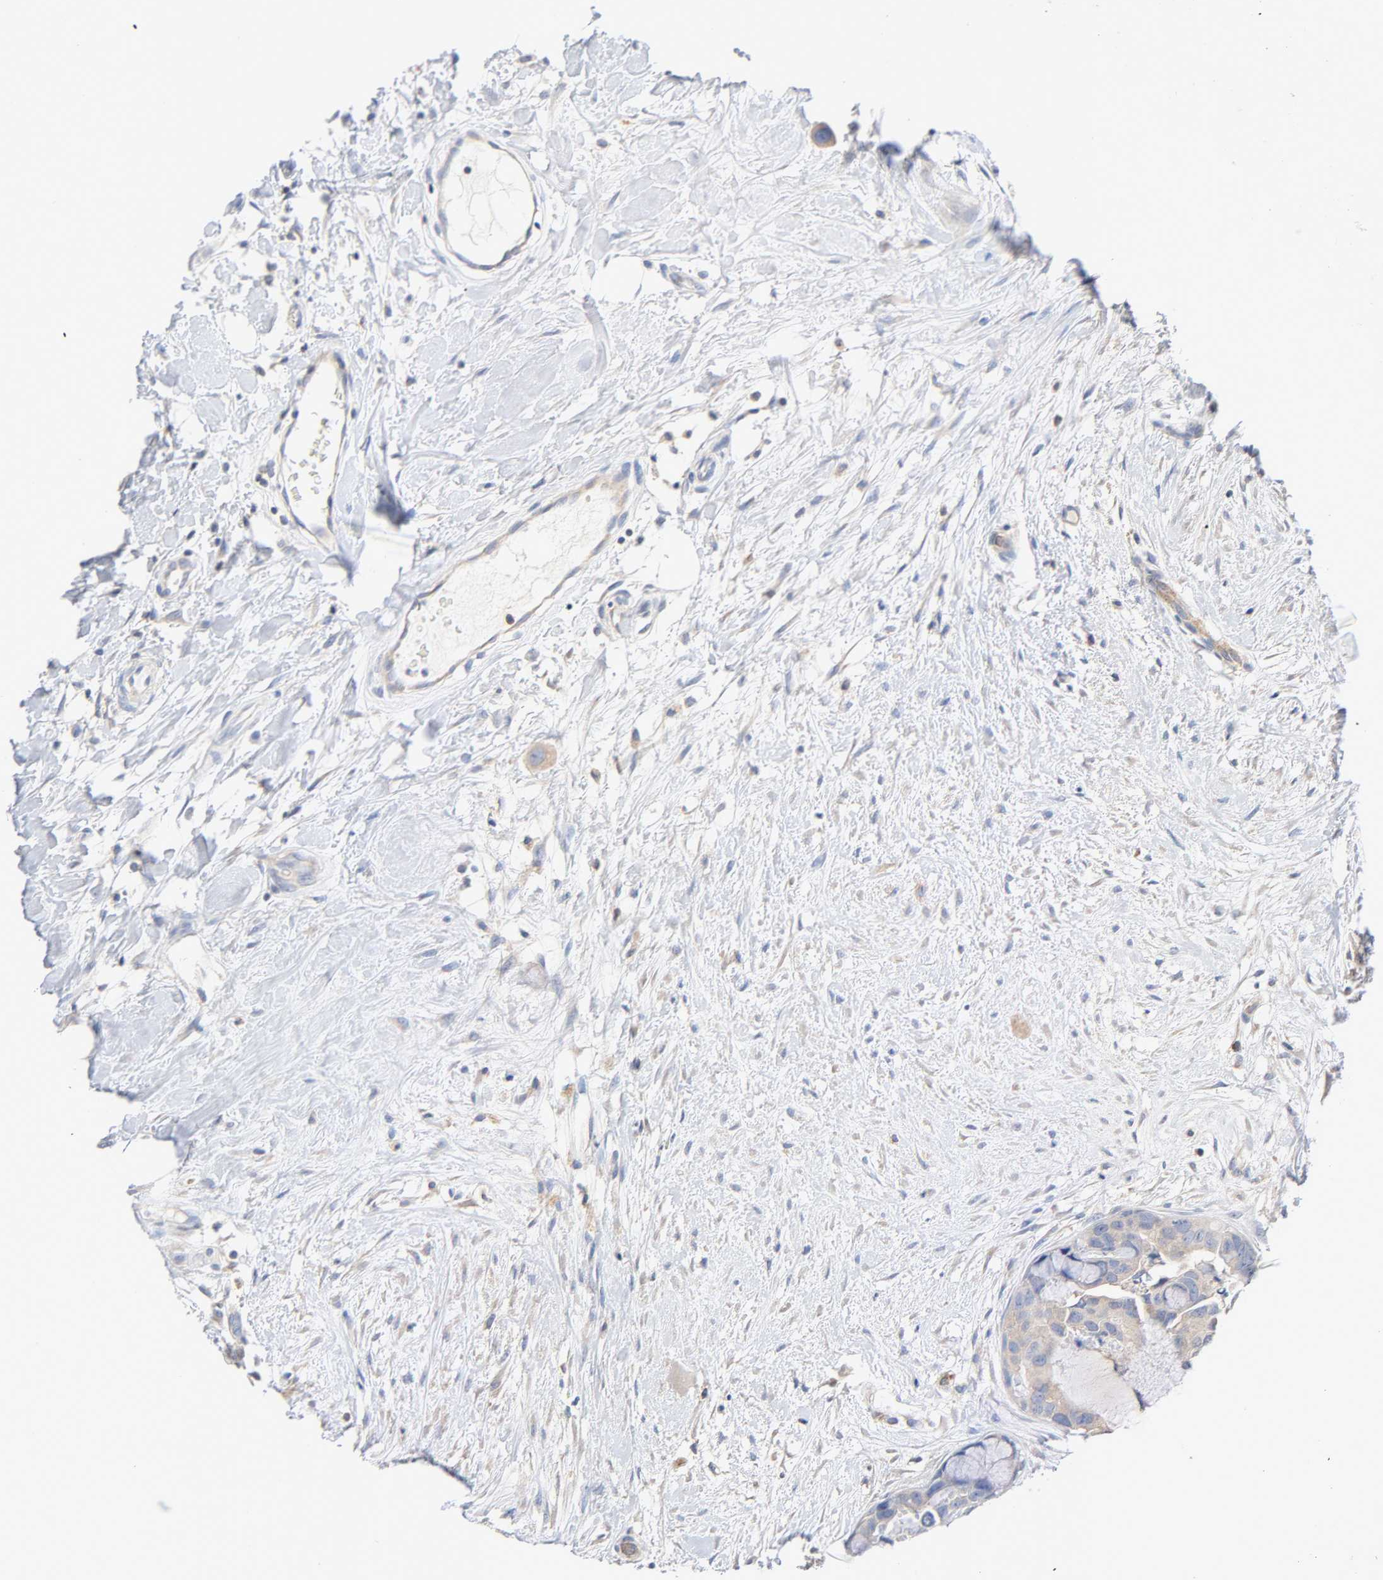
{"staining": {"intensity": "weak", "quantity": ">75%", "location": "cytoplasmic/membranous"}, "tissue": "breast cancer", "cell_type": "Tumor cells", "image_type": "cancer", "snomed": [{"axis": "morphology", "description": "Duct carcinoma"}, {"axis": "topography", "description": "Breast"}], "caption": "This is a micrograph of immunohistochemistry (IHC) staining of breast intraductal carcinoma, which shows weak expression in the cytoplasmic/membranous of tumor cells.", "gene": "MALT1", "patient": {"sex": "female", "age": 40}}